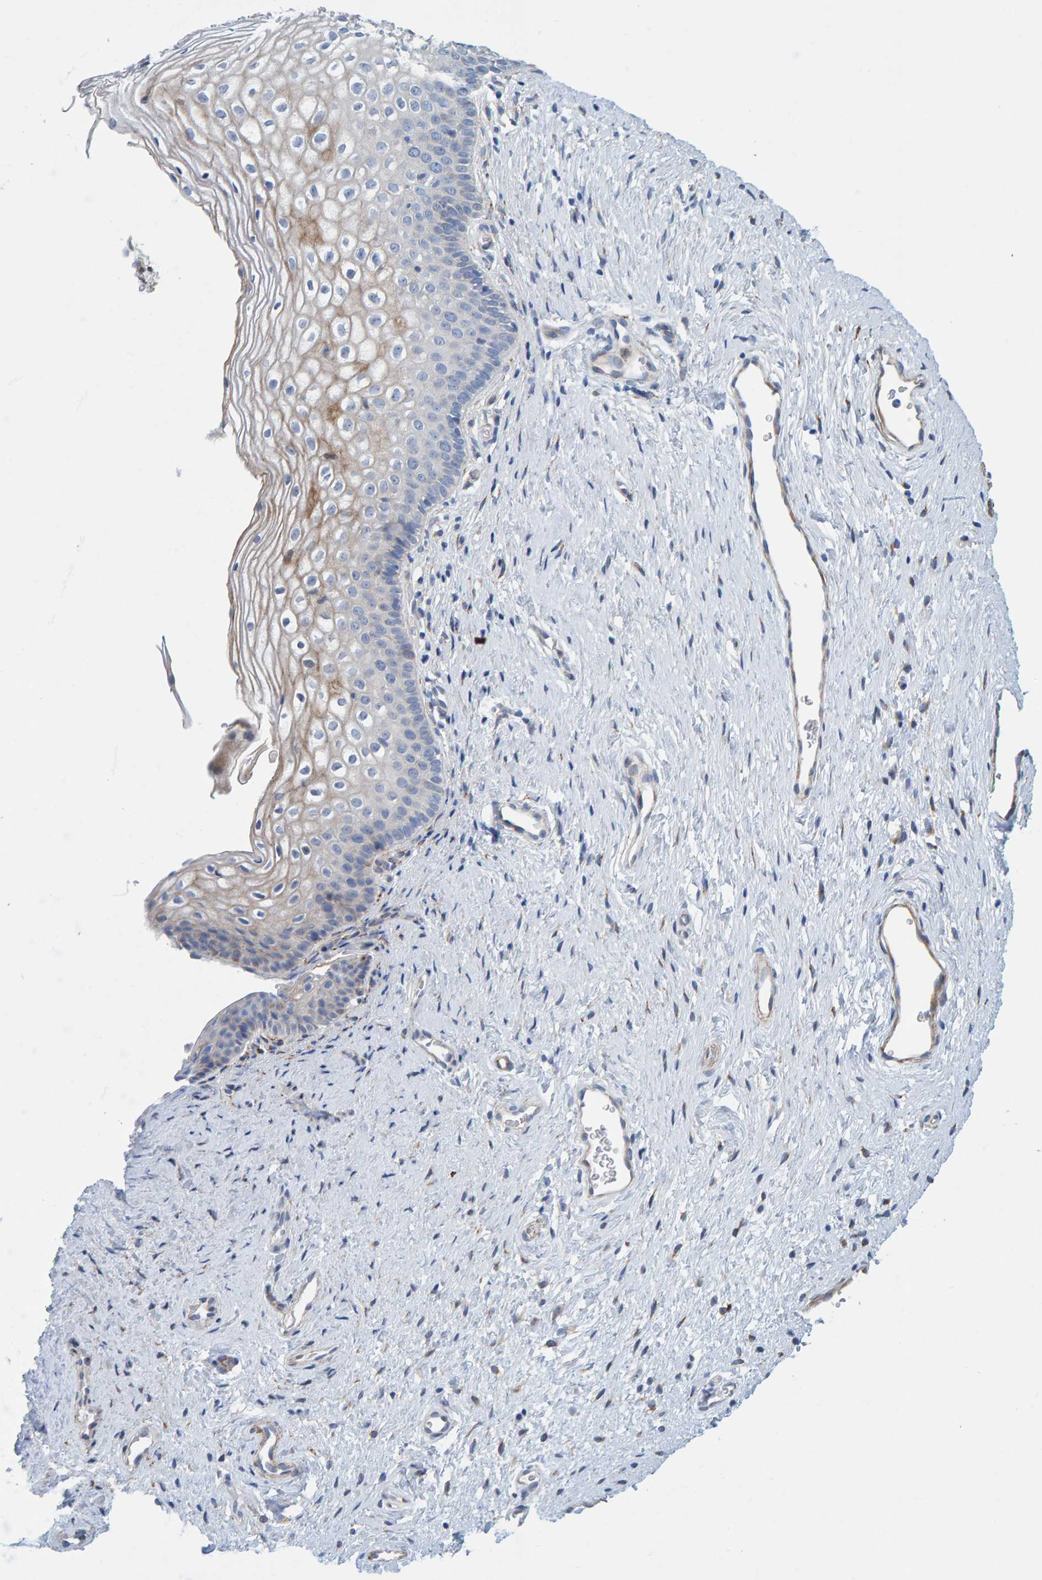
{"staining": {"intensity": "weak", "quantity": "<25%", "location": "cytoplasmic/membranous"}, "tissue": "cervix", "cell_type": "Glandular cells", "image_type": "normal", "snomed": [{"axis": "morphology", "description": "Normal tissue, NOS"}, {"axis": "topography", "description": "Cervix"}], "caption": "A micrograph of cervix stained for a protein shows no brown staining in glandular cells. The staining is performed using DAB (3,3'-diaminobenzidine) brown chromogen with nuclei counter-stained in using hematoxylin.", "gene": "MMP16", "patient": {"sex": "female", "age": 27}}